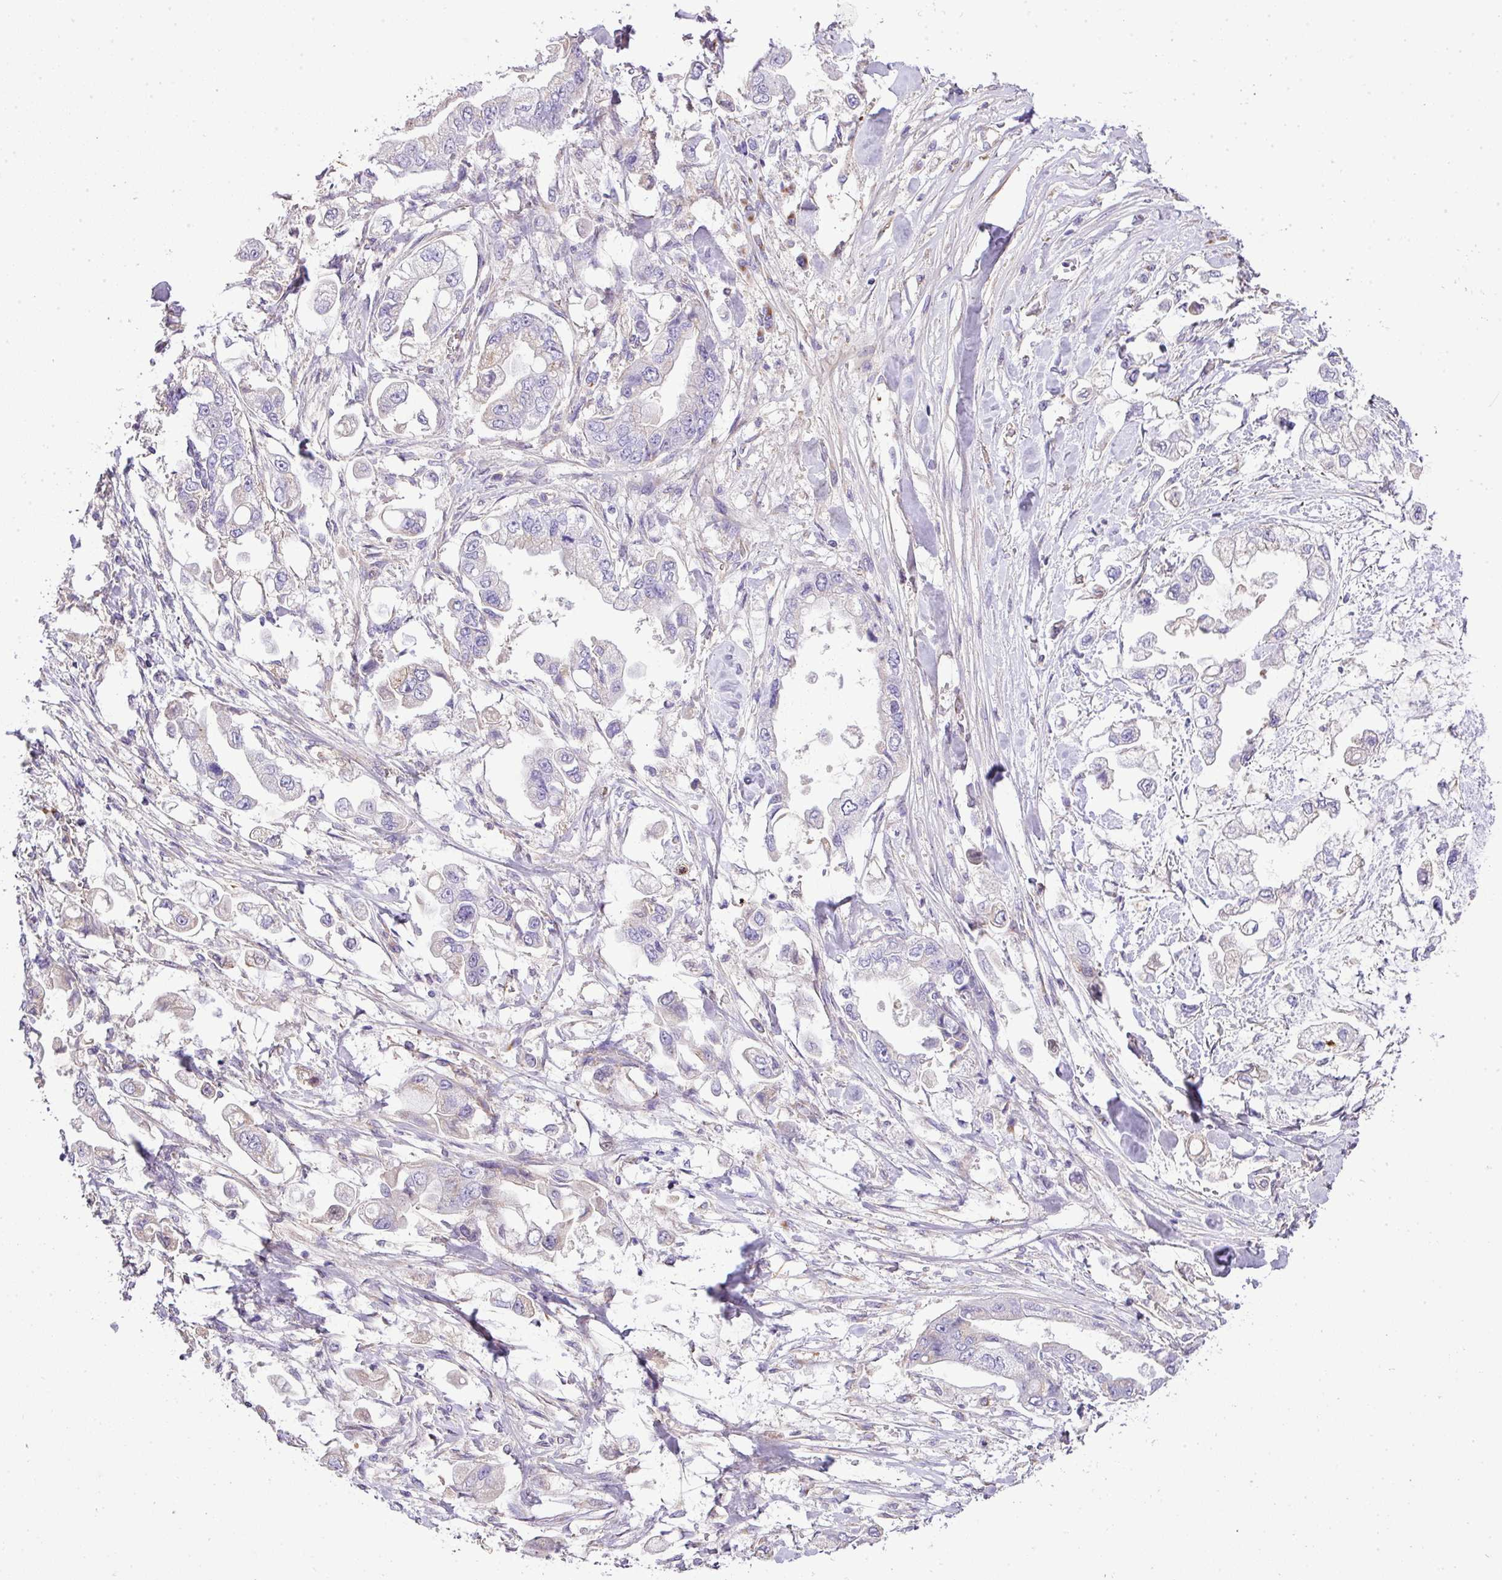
{"staining": {"intensity": "negative", "quantity": "none", "location": "none"}, "tissue": "stomach cancer", "cell_type": "Tumor cells", "image_type": "cancer", "snomed": [{"axis": "morphology", "description": "Adenocarcinoma, NOS"}, {"axis": "topography", "description": "Stomach"}], "caption": "Immunohistochemistry photomicrograph of stomach cancer stained for a protein (brown), which demonstrates no staining in tumor cells.", "gene": "CTXN2", "patient": {"sex": "male", "age": 62}}